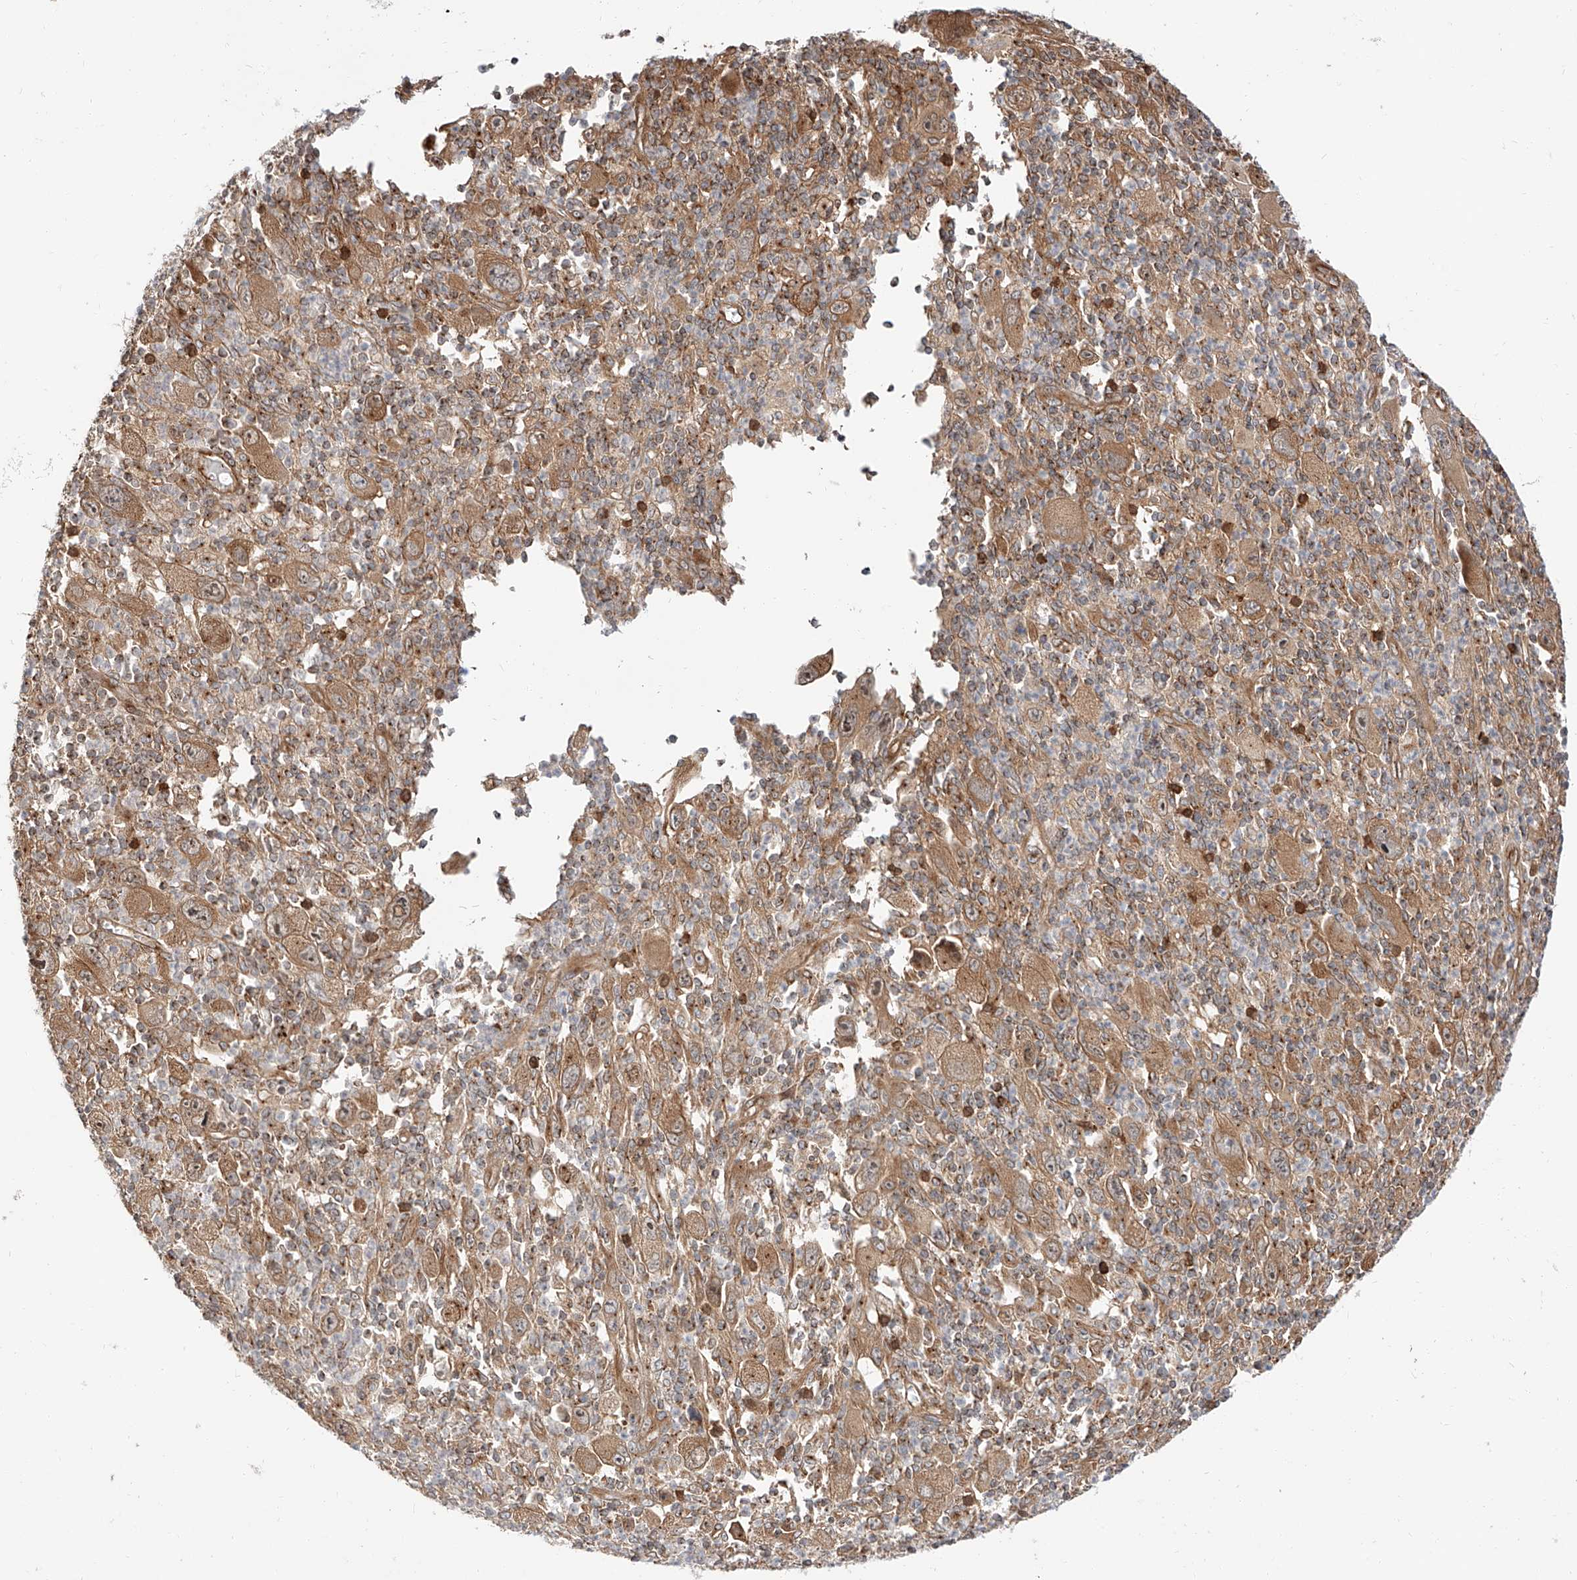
{"staining": {"intensity": "moderate", "quantity": ">75%", "location": "cytoplasmic/membranous"}, "tissue": "melanoma", "cell_type": "Tumor cells", "image_type": "cancer", "snomed": [{"axis": "morphology", "description": "Malignant melanoma, Metastatic site"}, {"axis": "topography", "description": "Skin"}], "caption": "This histopathology image shows IHC staining of human melanoma, with medium moderate cytoplasmic/membranous positivity in about >75% of tumor cells.", "gene": "ISCA2", "patient": {"sex": "female", "age": 56}}